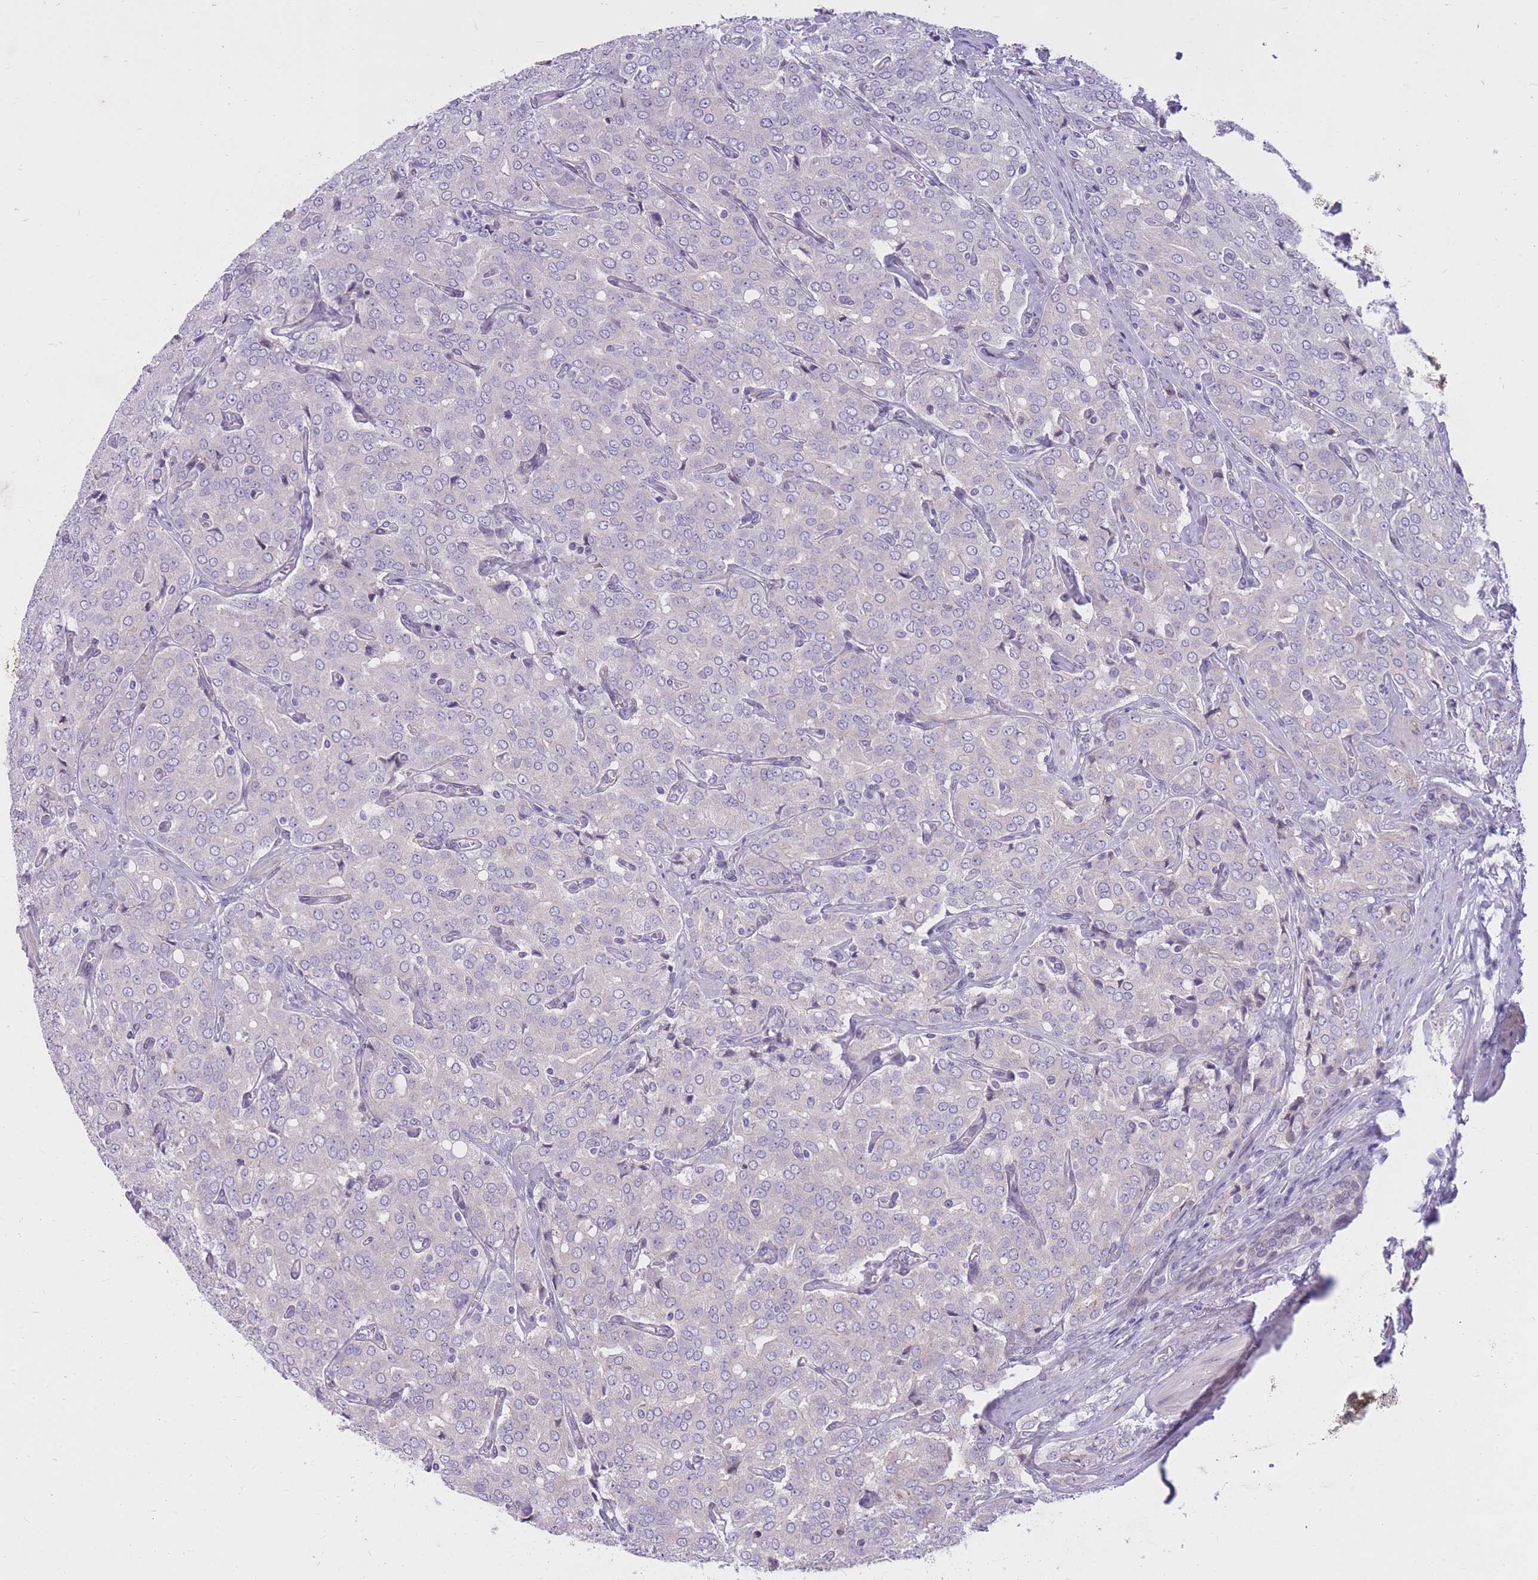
{"staining": {"intensity": "negative", "quantity": "none", "location": "none"}, "tissue": "prostate cancer", "cell_type": "Tumor cells", "image_type": "cancer", "snomed": [{"axis": "morphology", "description": "Adenocarcinoma, High grade"}, {"axis": "topography", "description": "Prostate"}], "caption": "Prostate cancer was stained to show a protein in brown. There is no significant staining in tumor cells.", "gene": "HOOK2", "patient": {"sex": "male", "age": 68}}